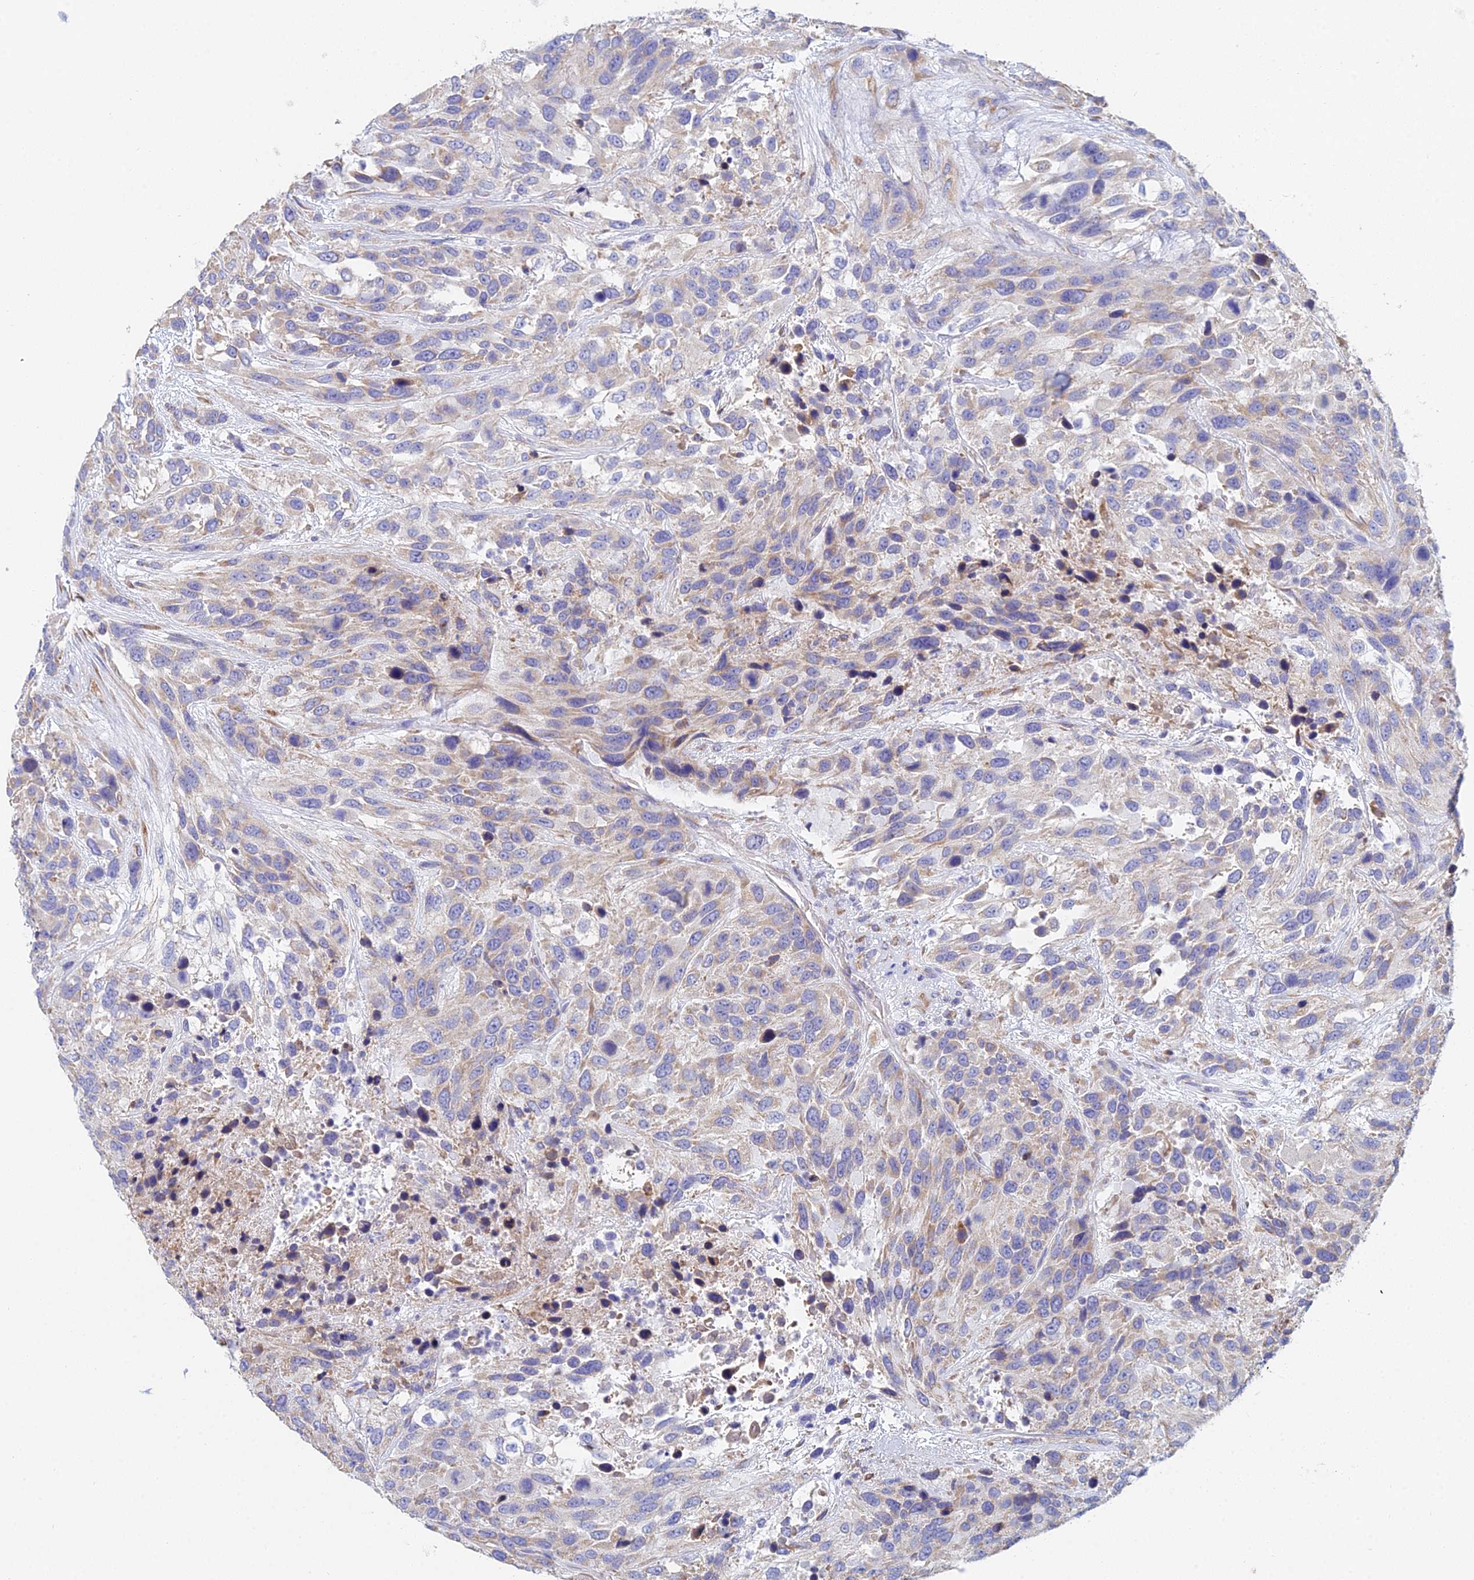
{"staining": {"intensity": "moderate", "quantity": "25%-75%", "location": "cytoplasmic/membranous"}, "tissue": "urothelial cancer", "cell_type": "Tumor cells", "image_type": "cancer", "snomed": [{"axis": "morphology", "description": "Urothelial carcinoma, High grade"}, {"axis": "topography", "description": "Urinary bladder"}], "caption": "The histopathology image demonstrates staining of urothelial carcinoma (high-grade), revealing moderate cytoplasmic/membranous protein expression (brown color) within tumor cells.", "gene": "CRACR2B", "patient": {"sex": "female", "age": 70}}